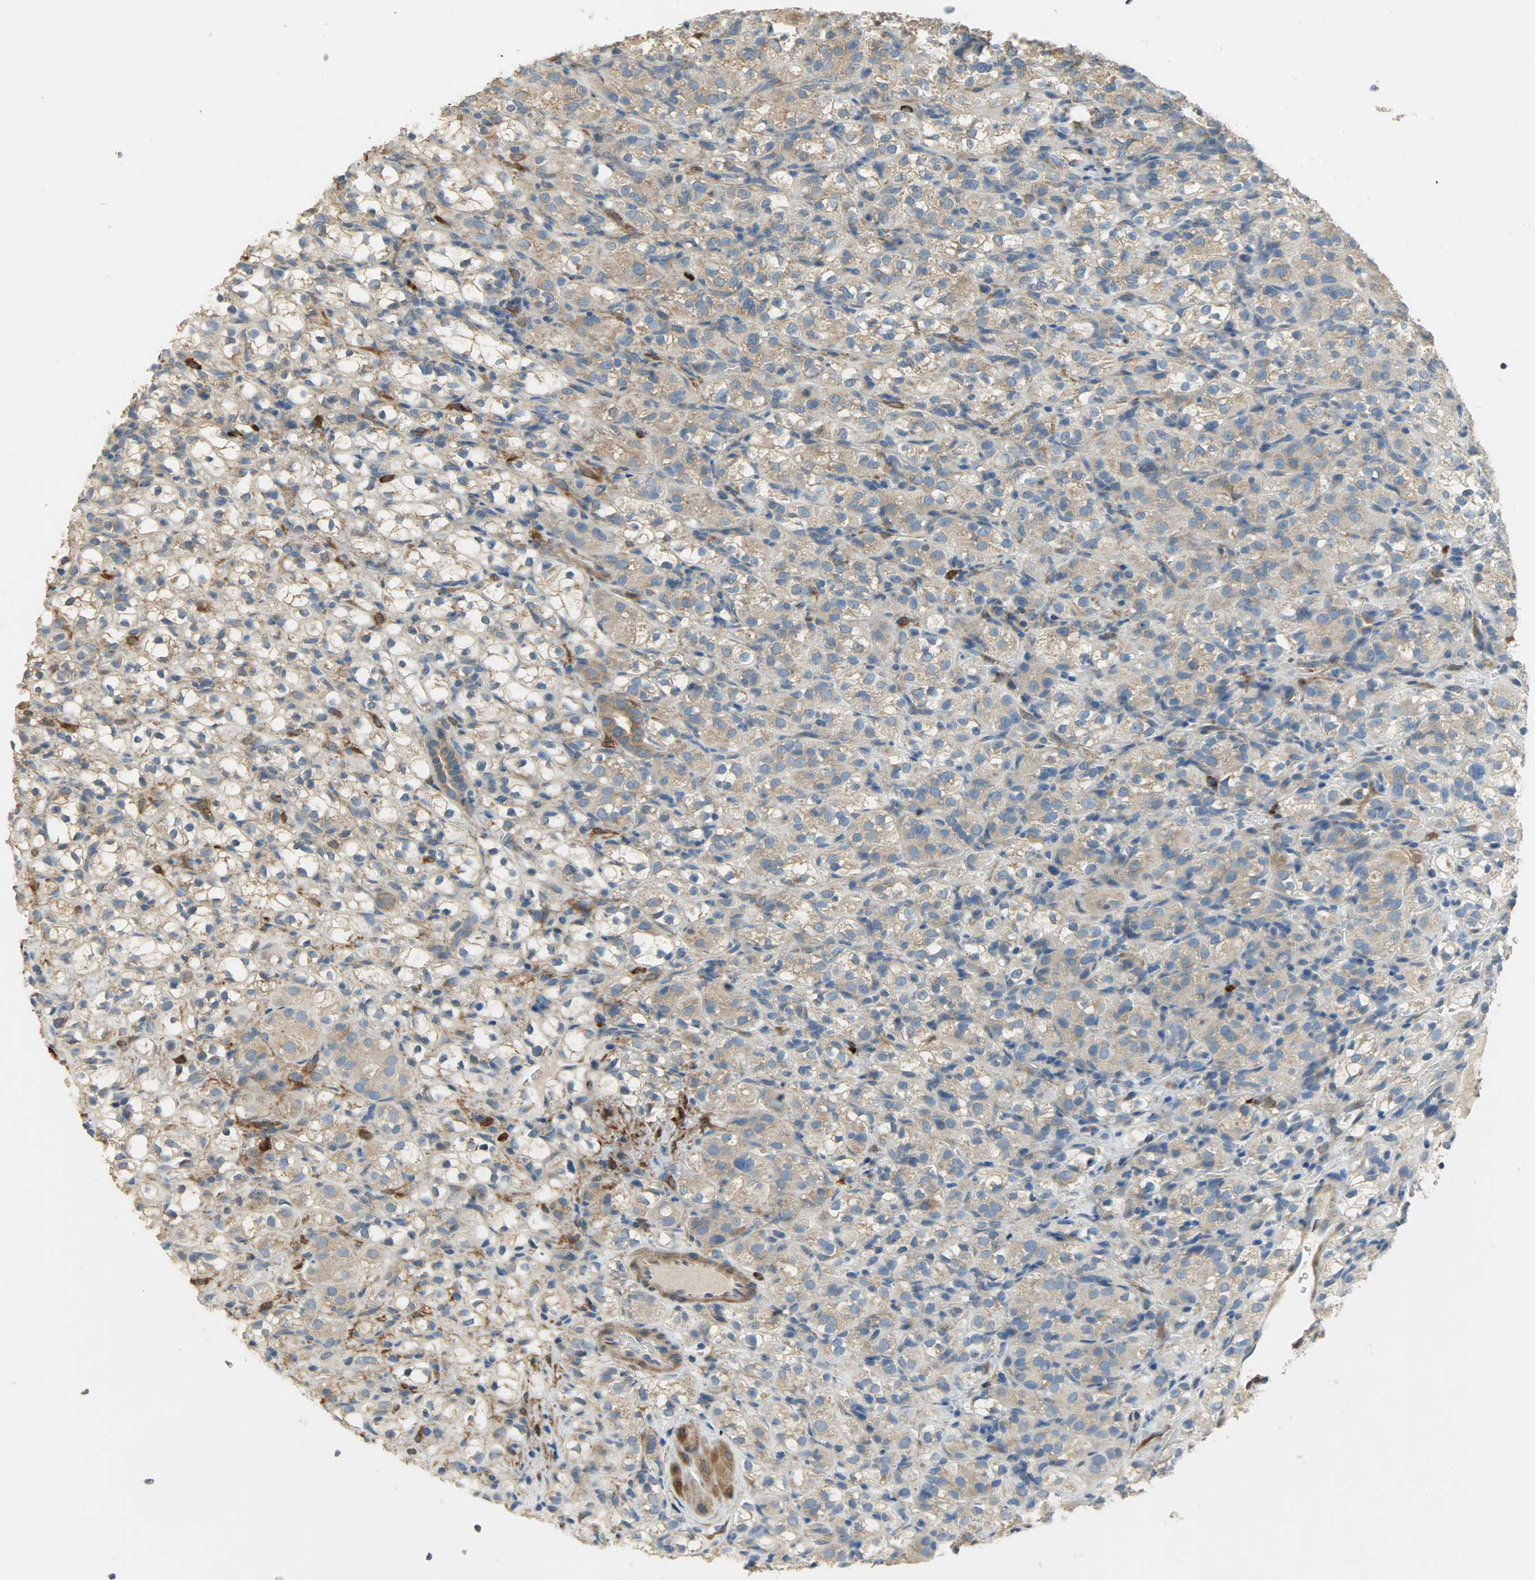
{"staining": {"intensity": "moderate", "quantity": ">75%", "location": "cytoplasmic/membranous"}, "tissue": "renal cancer", "cell_type": "Tumor cells", "image_type": "cancer", "snomed": [{"axis": "morphology", "description": "Normal tissue, NOS"}, {"axis": "morphology", "description": "Adenocarcinoma, NOS"}, {"axis": "topography", "description": "Kidney"}], "caption": "There is medium levels of moderate cytoplasmic/membranous positivity in tumor cells of renal cancer, as demonstrated by immunohistochemical staining (brown color).", "gene": "C1orf198", "patient": {"sex": "male", "age": 61}}